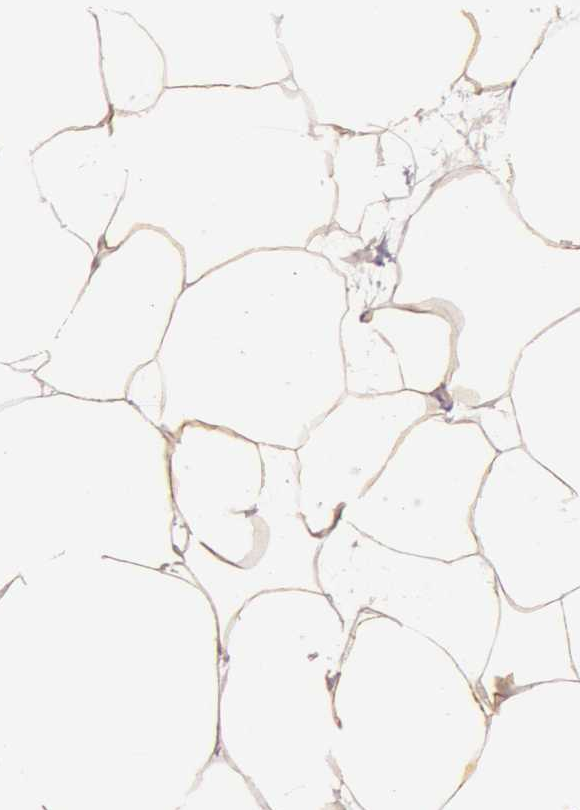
{"staining": {"intensity": "weak", "quantity": "<25%", "location": "cytoplasmic/membranous"}, "tissue": "adipose tissue", "cell_type": "Adipocytes", "image_type": "normal", "snomed": [{"axis": "morphology", "description": "Normal tissue, NOS"}, {"axis": "morphology", "description": "Duct carcinoma"}, {"axis": "topography", "description": "Breast"}, {"axis": "topography", "description": "Adipose tissue"}], "caption": "High power microscopy histopathology image of an IHC image of normal adipose tissue, revealing no significant expression in adipocytes. (DAB (3,3'-diaminobenzidine) IHC with hematoxylin counter stain).", "gene": "OASL", "patient": {"sex": "female", "age": 37}}